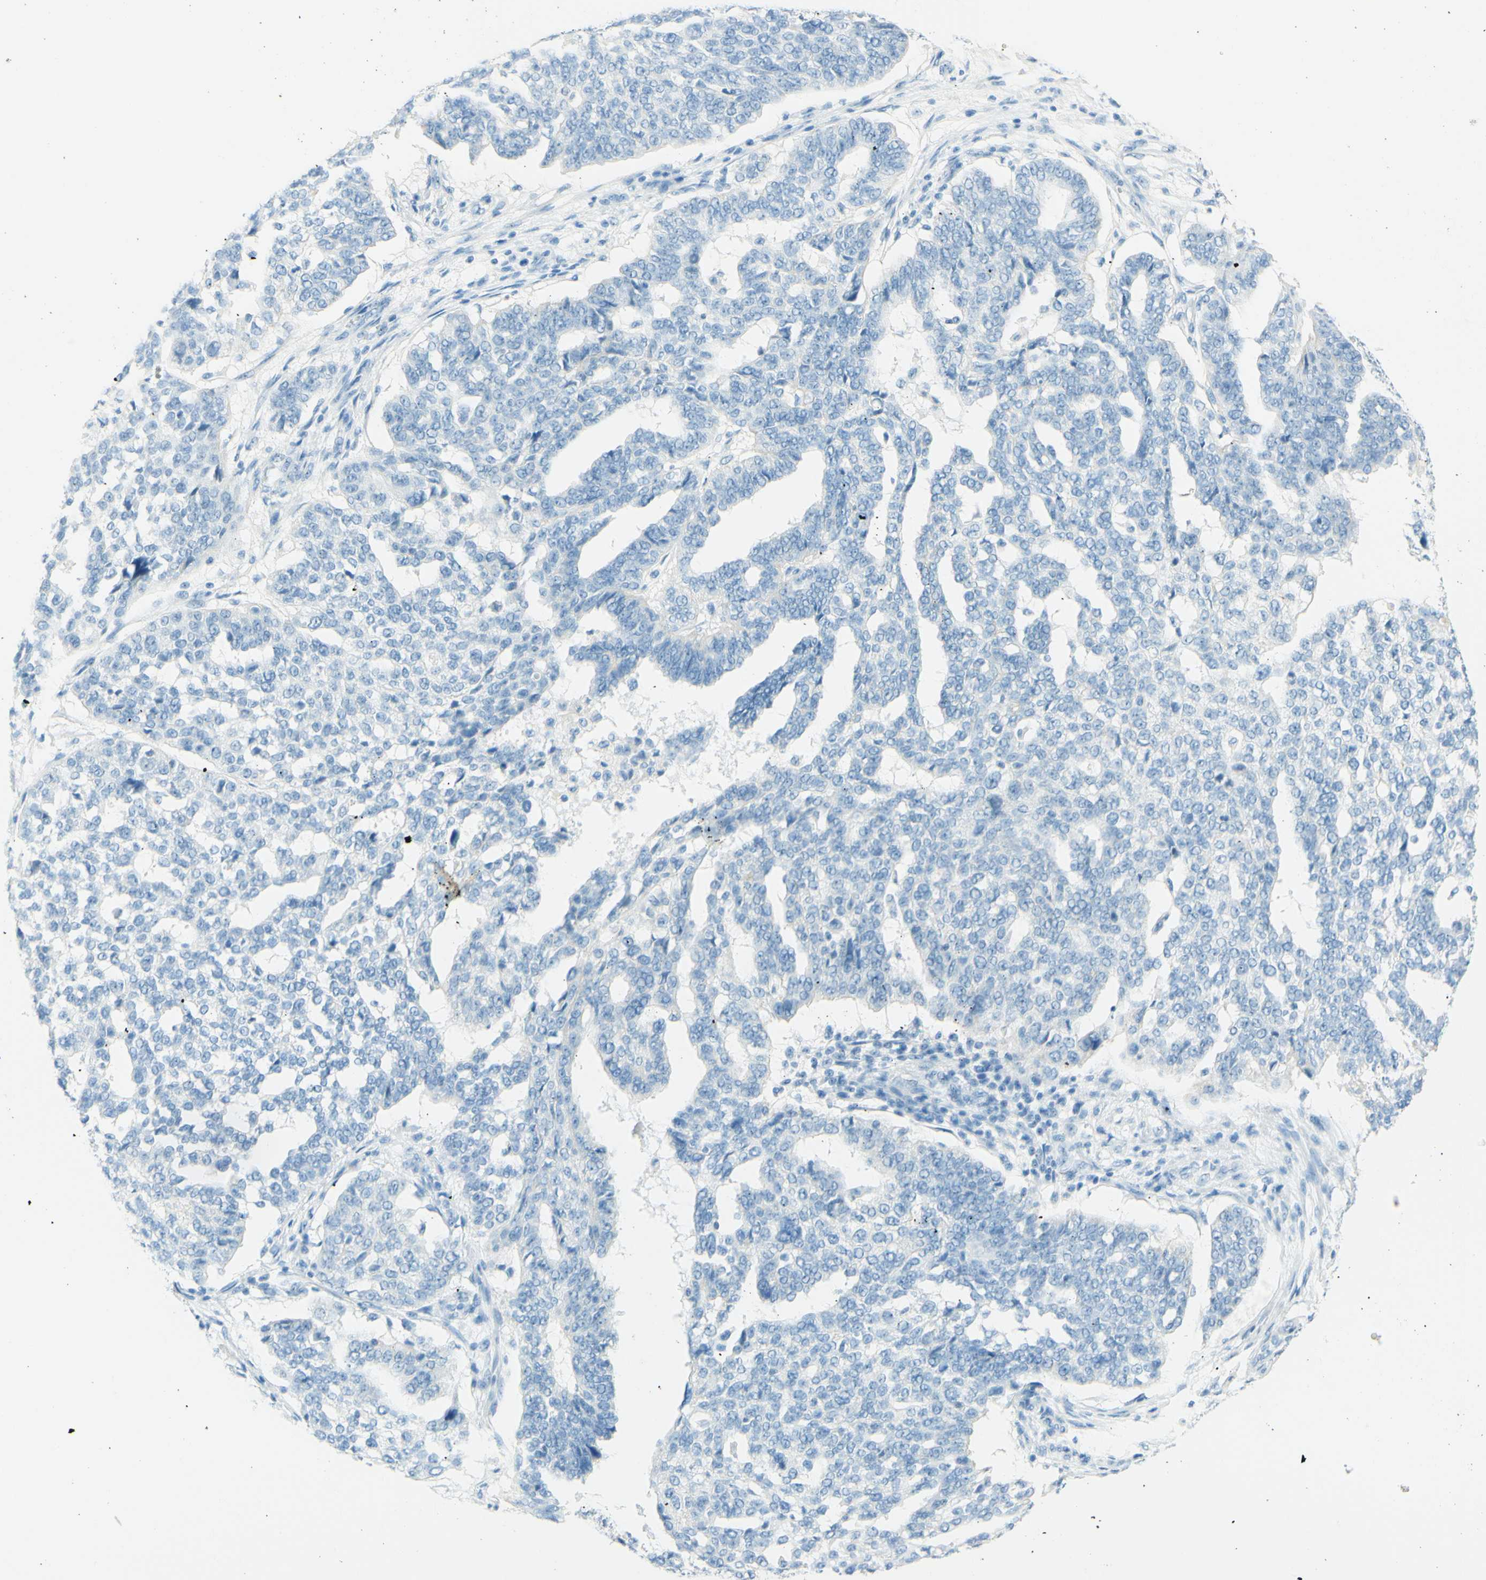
{"staining": {"intensity": "negative", "quantity": "none", "location": "none"}, "tissue": "ovarian cancer", "cell_type": "Tumor cells", "image_type": "cancer", "snomed": [{"axis": "morphology", "description": "Cystadenocarcinoma, serous, NOS"}, {"axis": "topography", "description": "Ovary"}], "caption": "A photomicrograph of human ovarian cancer (serous cystadenocarcinoma) is negative for staining in tumor cells. Nuclei are stained in blue.", "gene": "FMR1NB", "patient": {"sex": "female", "age": 59}}